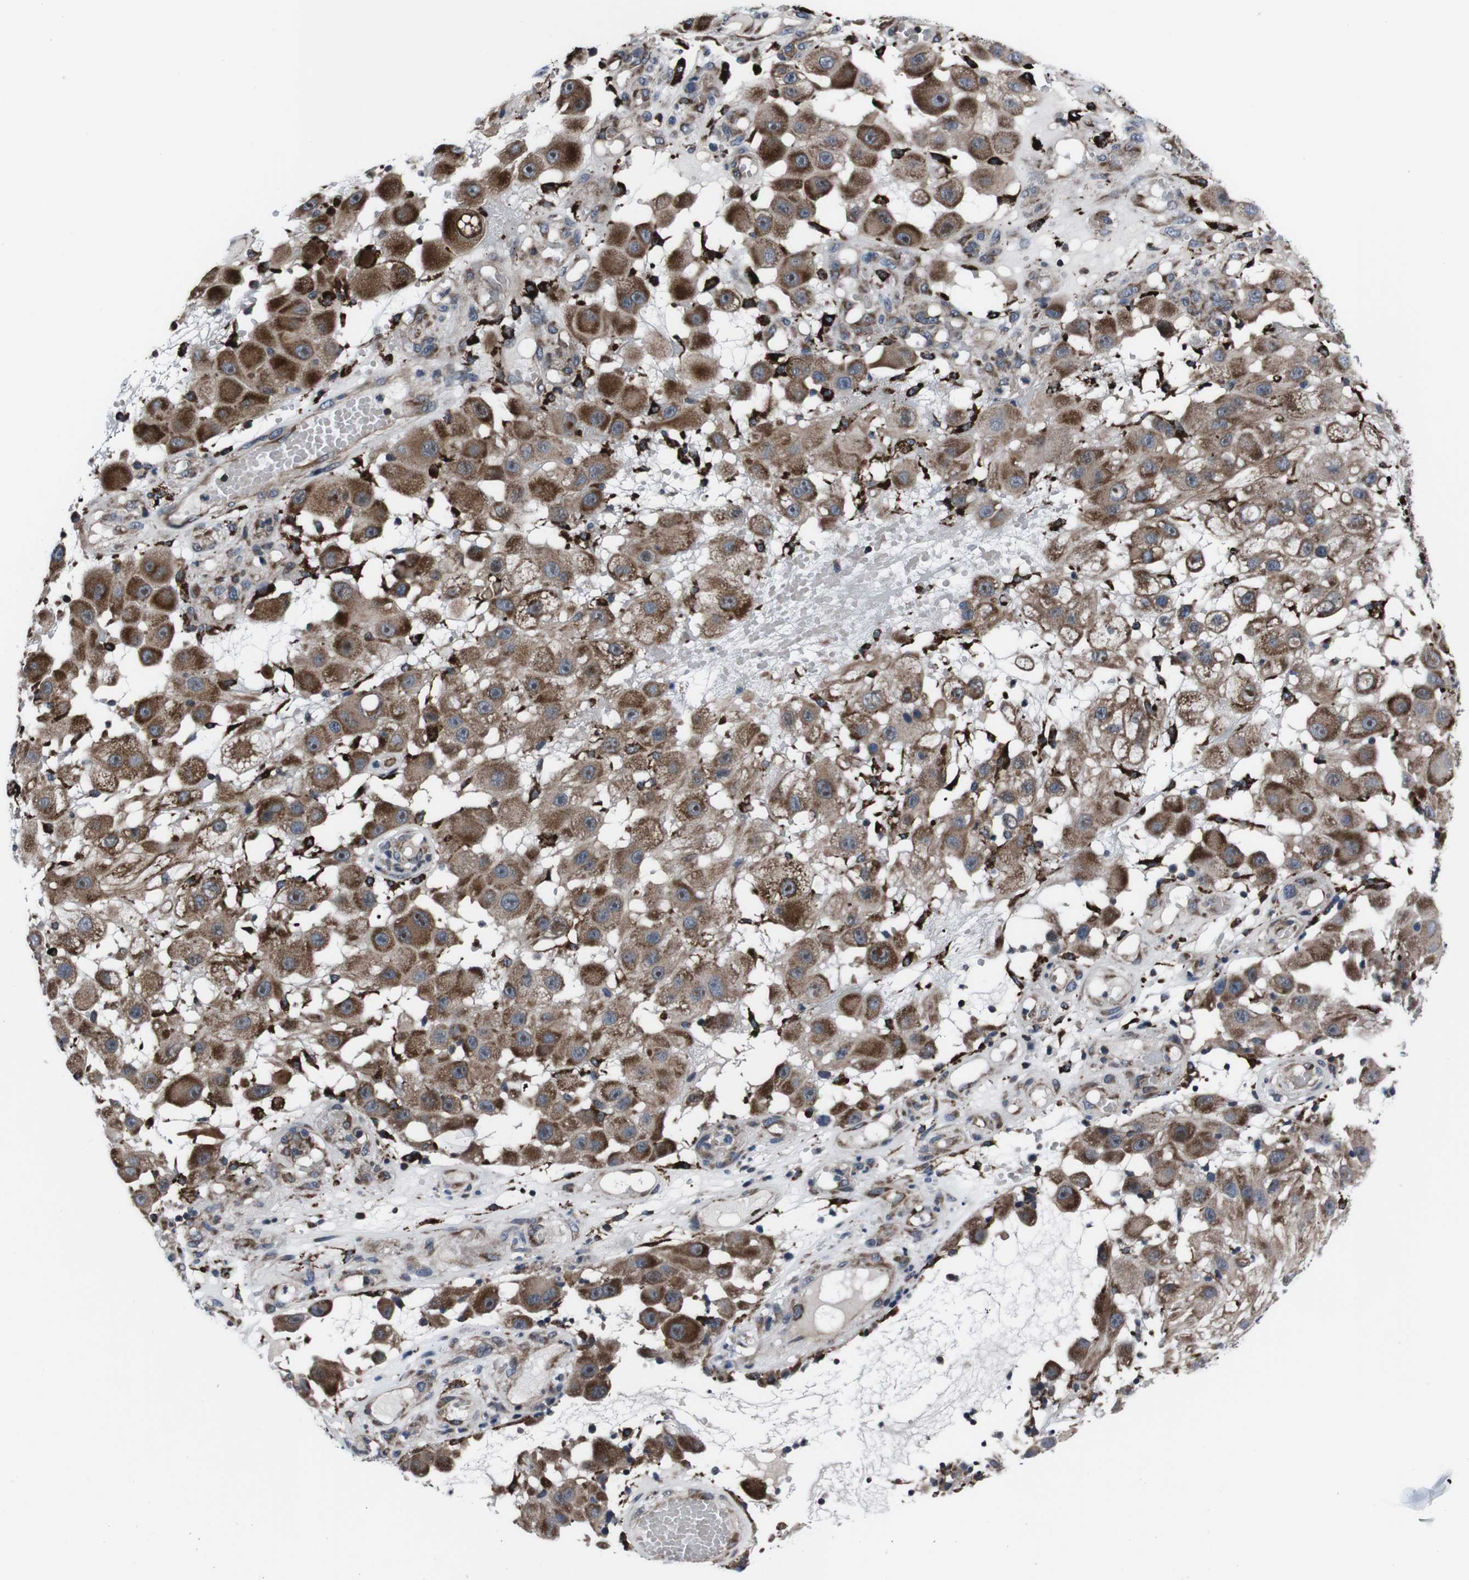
{"staining": {"intensity": "strong", "quantity": ">75%", "location": "cytoplasmic/membranous"}, "tissue": "melanoma", "cell_type": "Tumor cells", "image_type": "cancer", "snomed": [{"axis": "morphology", "description": "Malignant melanoma, NOS"}, {"axis": "topography", "description": "Skin"}], "caption": "Immunohistochemistry staining of malignant melanoma, which reveals high levels of strong cytoplasmic/membranous staining in approximately >75% of tumor cells indicating strong cytoplasmic/membranous protein expression. The staining was performed using DAB (brown) for protein detection and nuclei were counterstained in hematoxylin (blue).", "gene": "EIF4A2", "patient": {"sex": "female", "age": 81}}